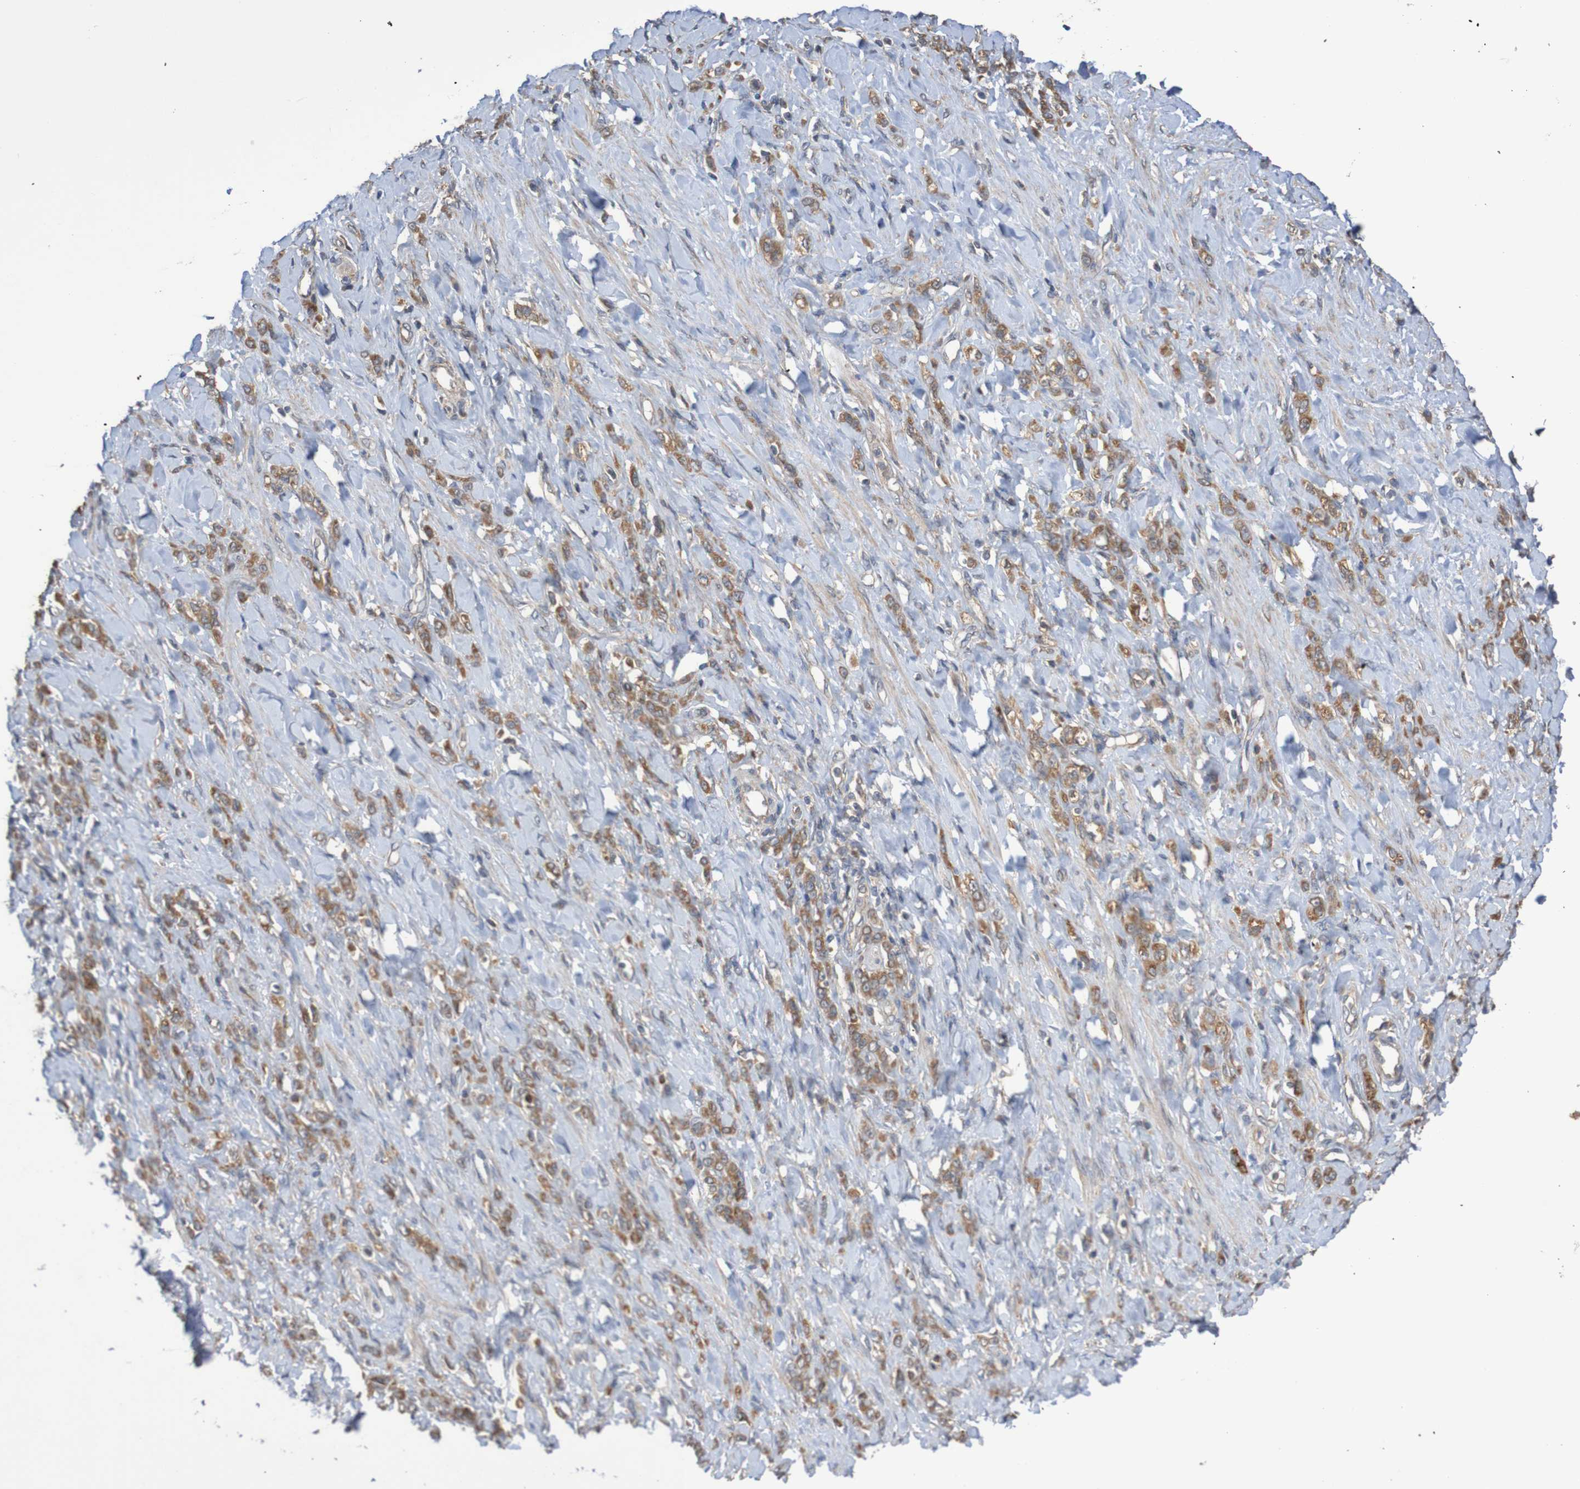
{"staining": {"intensity": "moderate", "quantity": ">75%", "location": "cytoplasmic/membranous"}, "tissue": "stomach cancer", "cell_type": "Tumor cells", "image_type": "cancer", "snomed": [{"axis": "morphology", "description": "Adenocarcinoma, NOS"}, {"axis": "topography", "description": "Stomach"}], "caption": "Immunohistochemistry (IHC) micrograph of neoplastic tissue: human stomach adenocarcinoma stained using IHC displays medium levels of moderate protein expression localized specifically in the cytoplasmic/membranous of tumor cells, appearing as a cytoplasmic/membranous brown color.", "gene": "PHYH", "patient": {"sex": "male", "age": 82}}